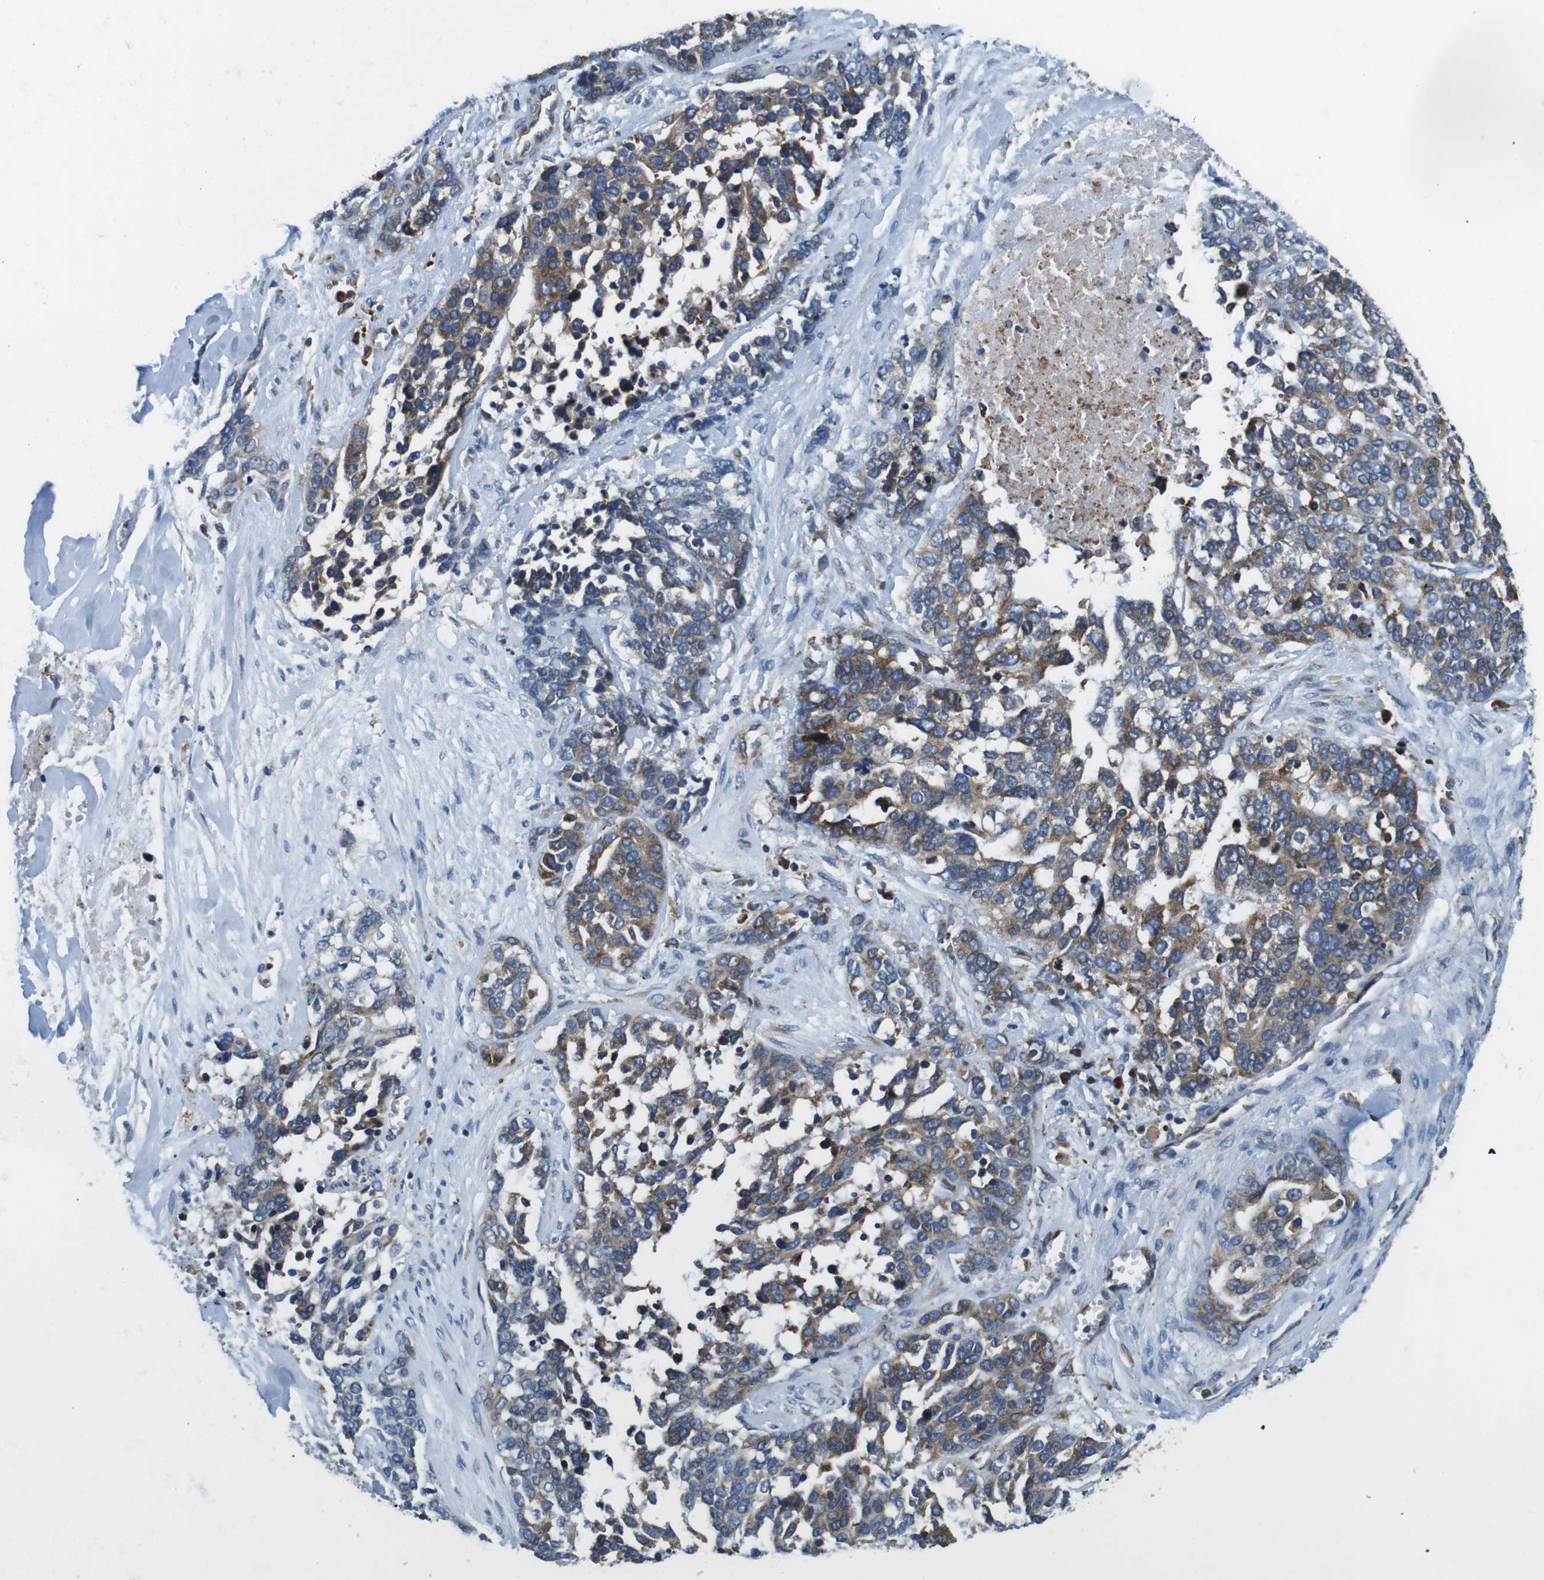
{"staining": {"intensity": "moderate", "quantity": "25%-75%", "location": "cytoplasmic/membranous"}, "tissue": "ovarian cancer", "cell_type": "Tumor cells", "image_type": "cancer", "snomed": [{"axis": "morphology", "description": "Cystadenocarcinoma, serous, NOS"}, {"axis": "topography", "description": "Ovary"}], "caption": "About 25%-75% of tumor cells in human serous cystadenocarcinoma (ovarian) reveal moderate cytoplasmic/membranous protein expression as visualized by brown immunohistochemical staining.", "gene": "UGGT1", "patient": {"sex": "female", "age": 44}}